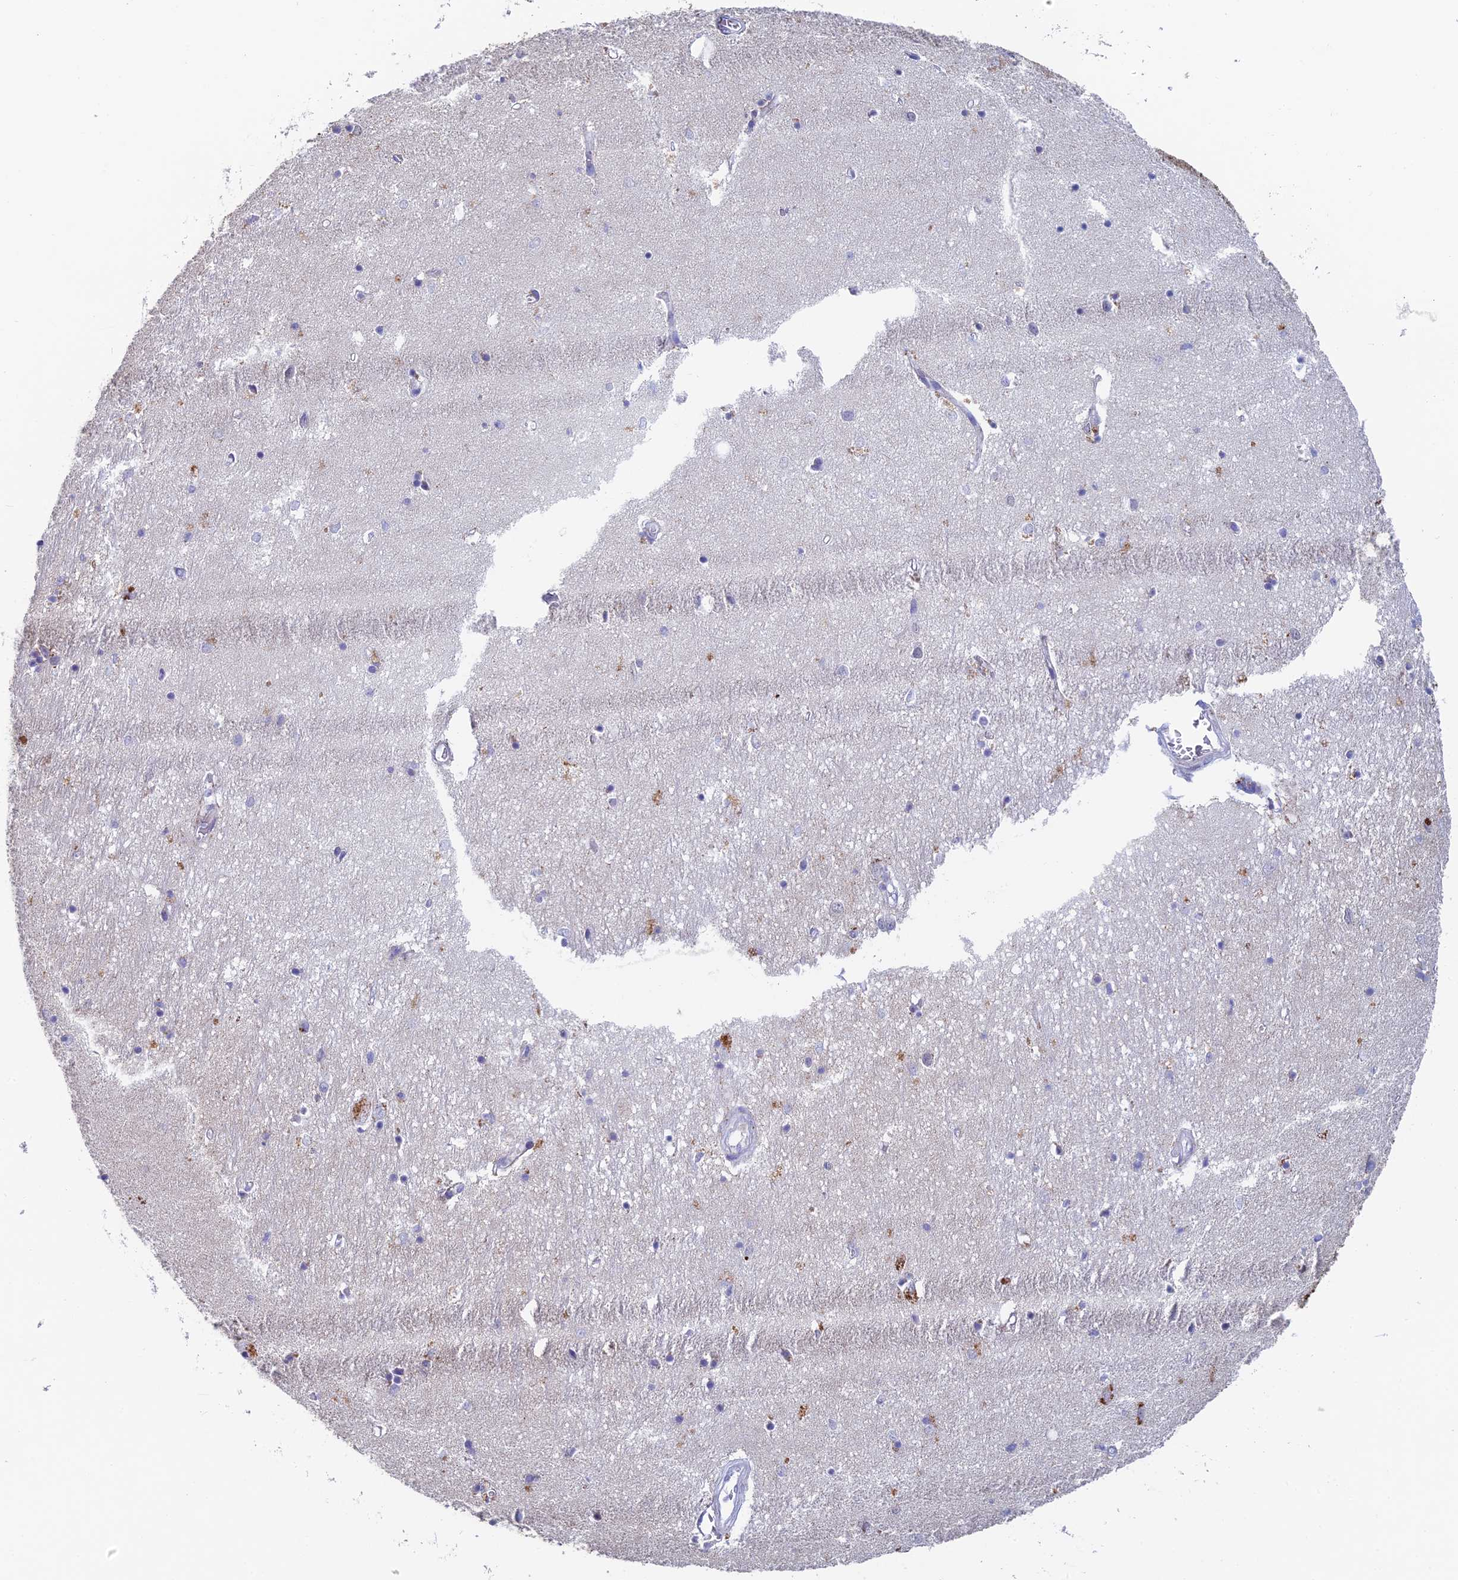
{"staining": {"intensity": "negative", "quantity": "none", "location": "none"}, "tissue": "hippocampus", "cell_type": "Glial cells", "image_type": "normal", "snomed": [{"axis": "morphology", "description": "Normal tissue, NOS"}, {"axis": "topography", "description": "Hippocampus"}], "caption": "The immunohistochemistry micrograph has no significant expression in glial cells of hippocampus. (DAB immunohistochemistry visualized using brightfield microscopy, high magnification).", "gene": "REXO5", "patient": {"sex": "female", "age": 64}}